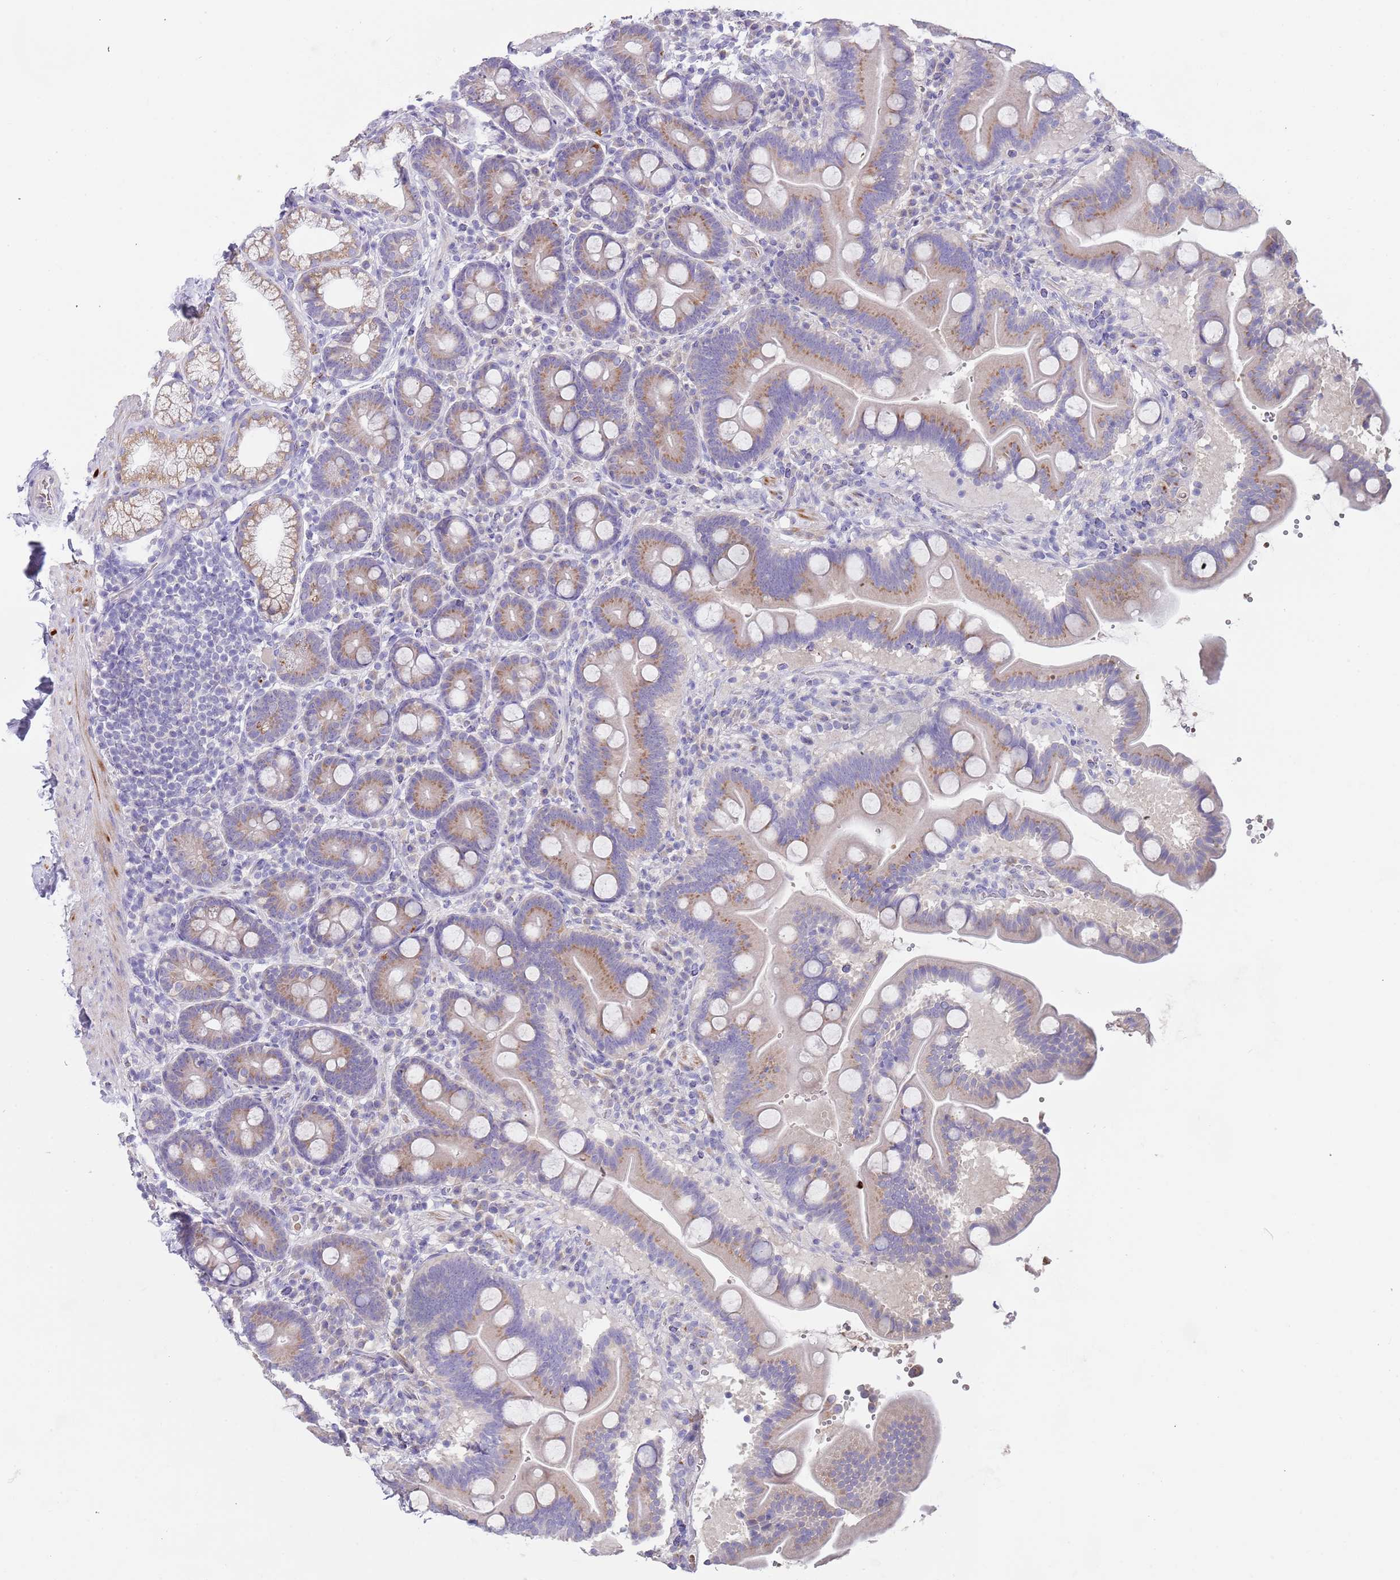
{"staining": {"intensity": "weak", "quantity": ">75%", "location": "cytoplasmic/membranous"}, "tissue": "duodenum", "cell_type": "Glandular cells", "image_type": "normal", "snomed": [{"axis": "morphology", "description": "Normal tissue, NOS"}, {"axis": "topography", "description": "Duodenum"}], "caption": "Immunohistochemical staining of unremarkable duodenum reveals weak cytoplasmic/membranous protein expression in about >75% of glandular cells. The staining is performed using DAB (3,3'-diaminobenzidine) brown chromogen to label protein expression. The nuclei are counter-stained blue using hematoxylin.", "gene": "TMEM251", "patient": {"sex": "male", "age": 54}}